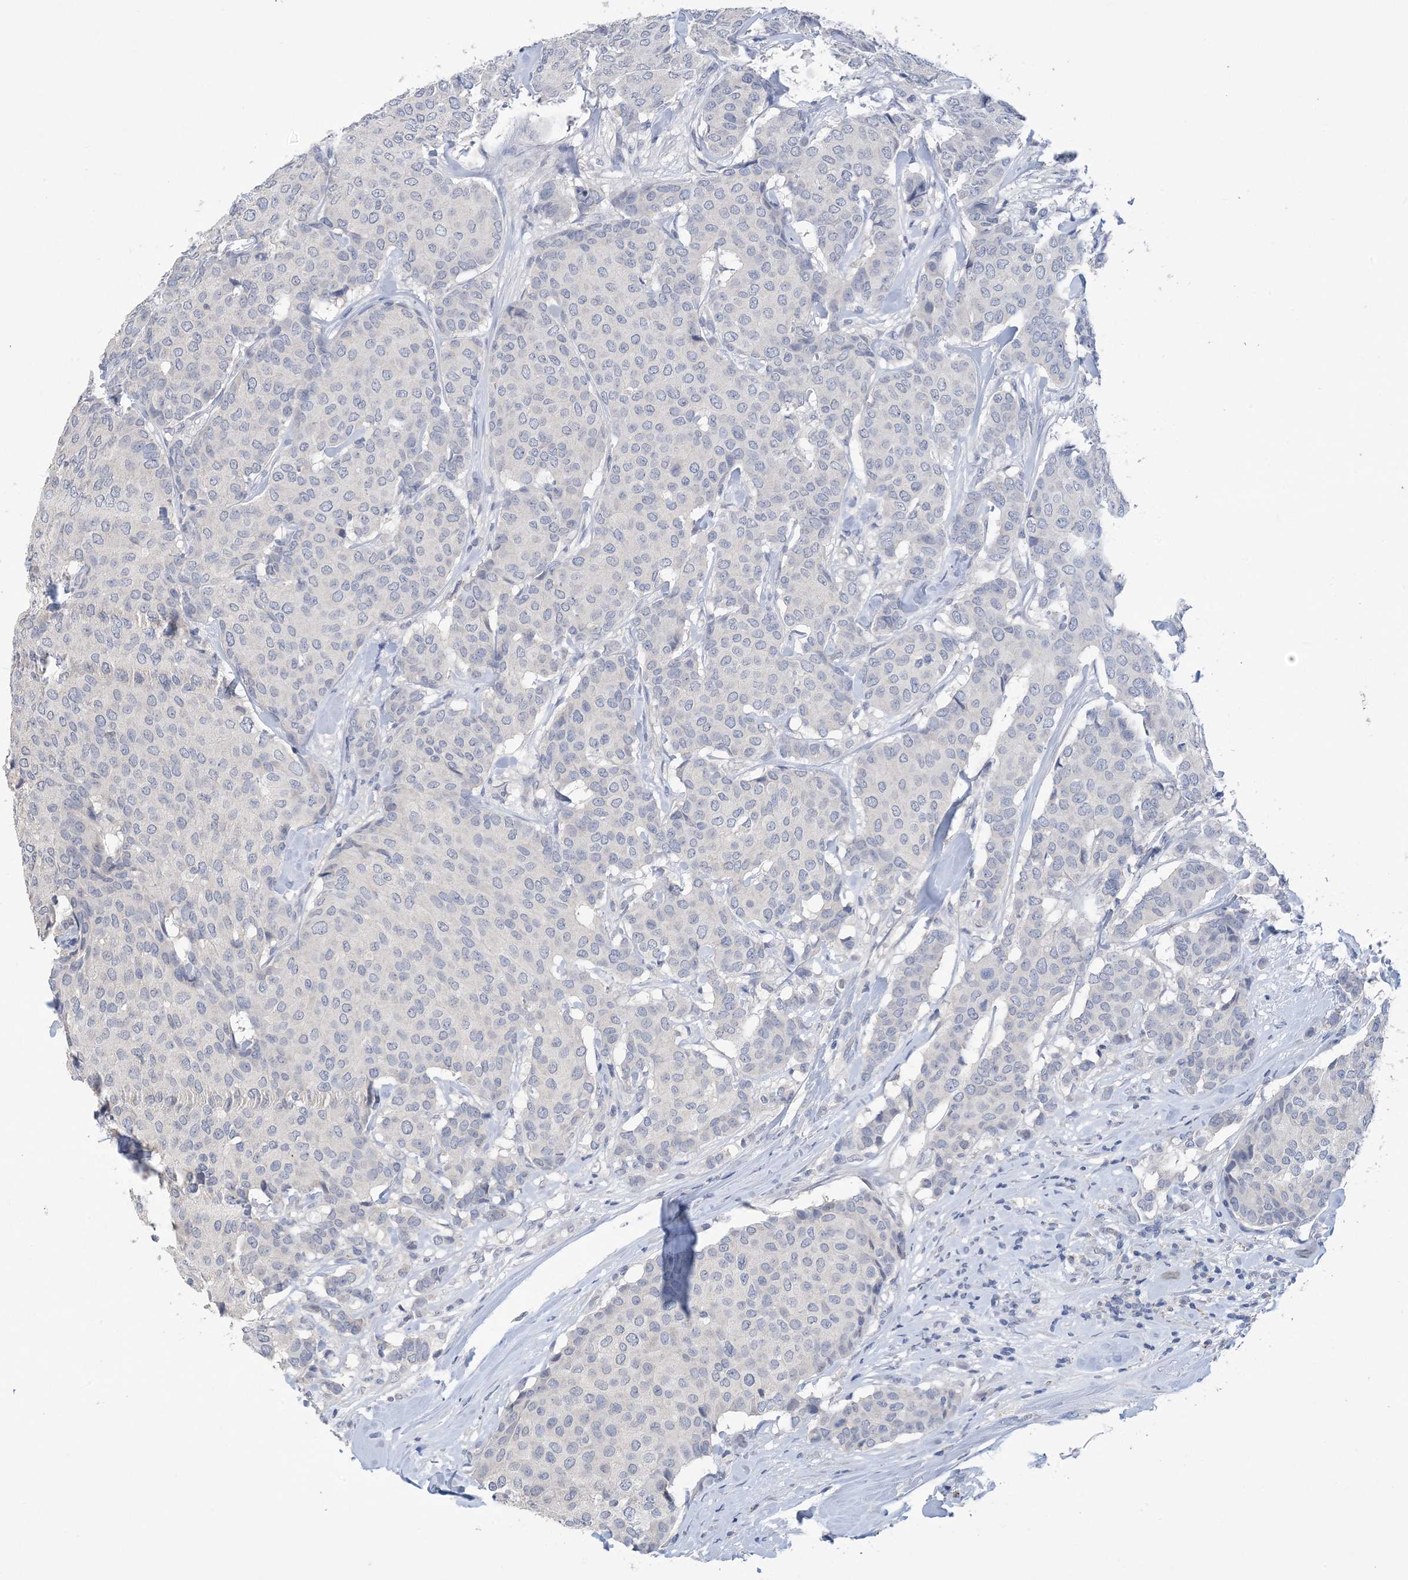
{"staining": {"intensity": "negative", "quantity": "none", "location": "none"}, "tissue": "breast cancer", "cell_type": "Tumor cells", "image_type": "cancer", "snomed": [{"axis": "morphology", "description": "Duct carcinoma"}, {"axis": "topography", "description": "Breast"}], "caption": "Protein analysis of breast cancer demonstrates no significant positivity in tumor cells.", "gene": "DSC3", "patient": {"sex": "female", "age": 75}}